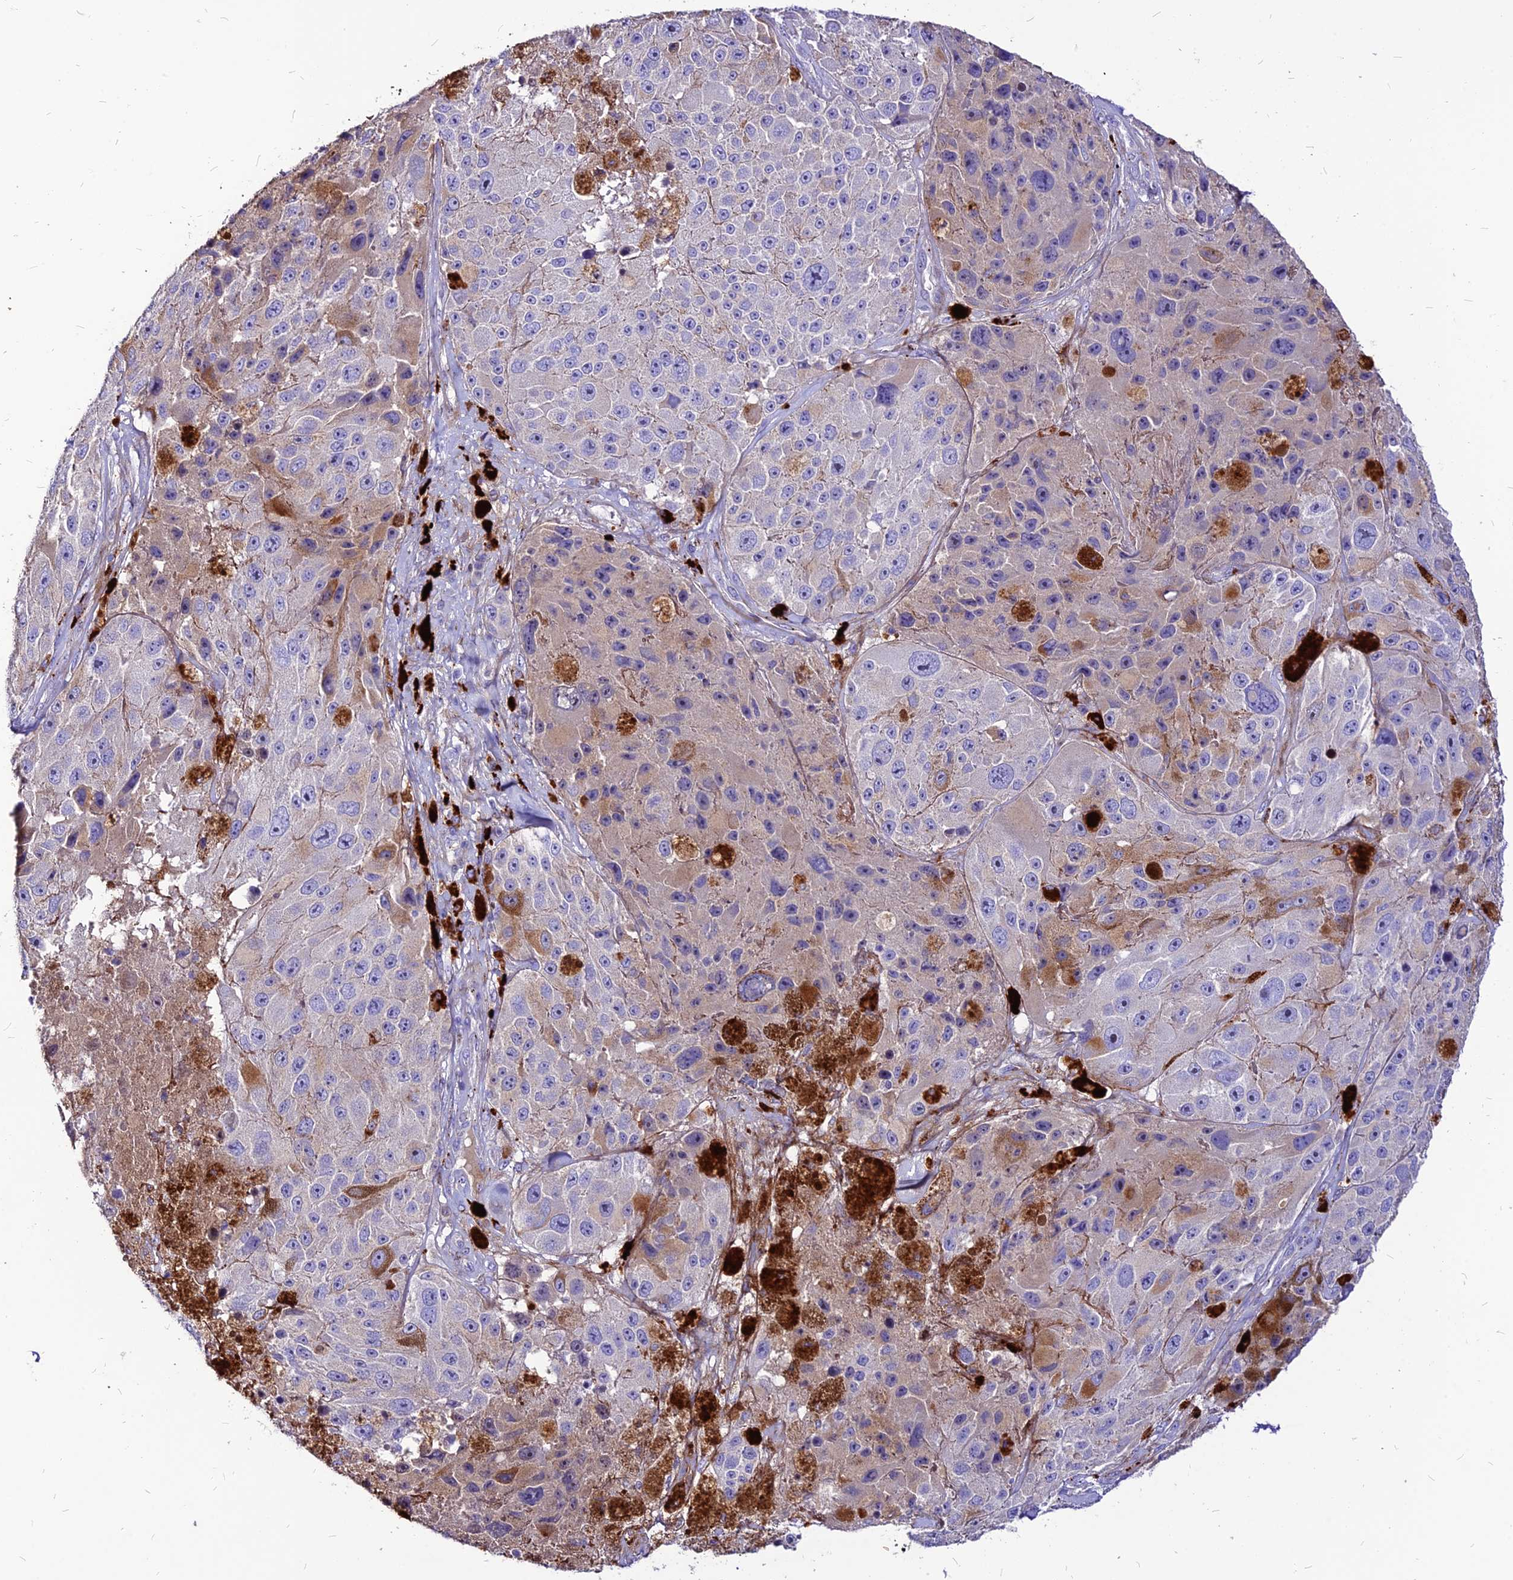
{"staining": {"intensity": "negative", "quantity": "none", "location": "none"}, "tissue": "melanoma", "cell_type": "Tumor cells", "image_type": "cancer", "snomed": [{"axis": "morphology", "description": "Malignant melanoma, Metastatic site"}, {"axis": "topography", "description": "Lymph node"}], "caption": "Malignant melanoma (metastatic site) was stained to show a protein in brown. There is no significant staining in tumor cells.", "gene": "RIMOC1", "patient": {"sex": "male", "age": 62}}